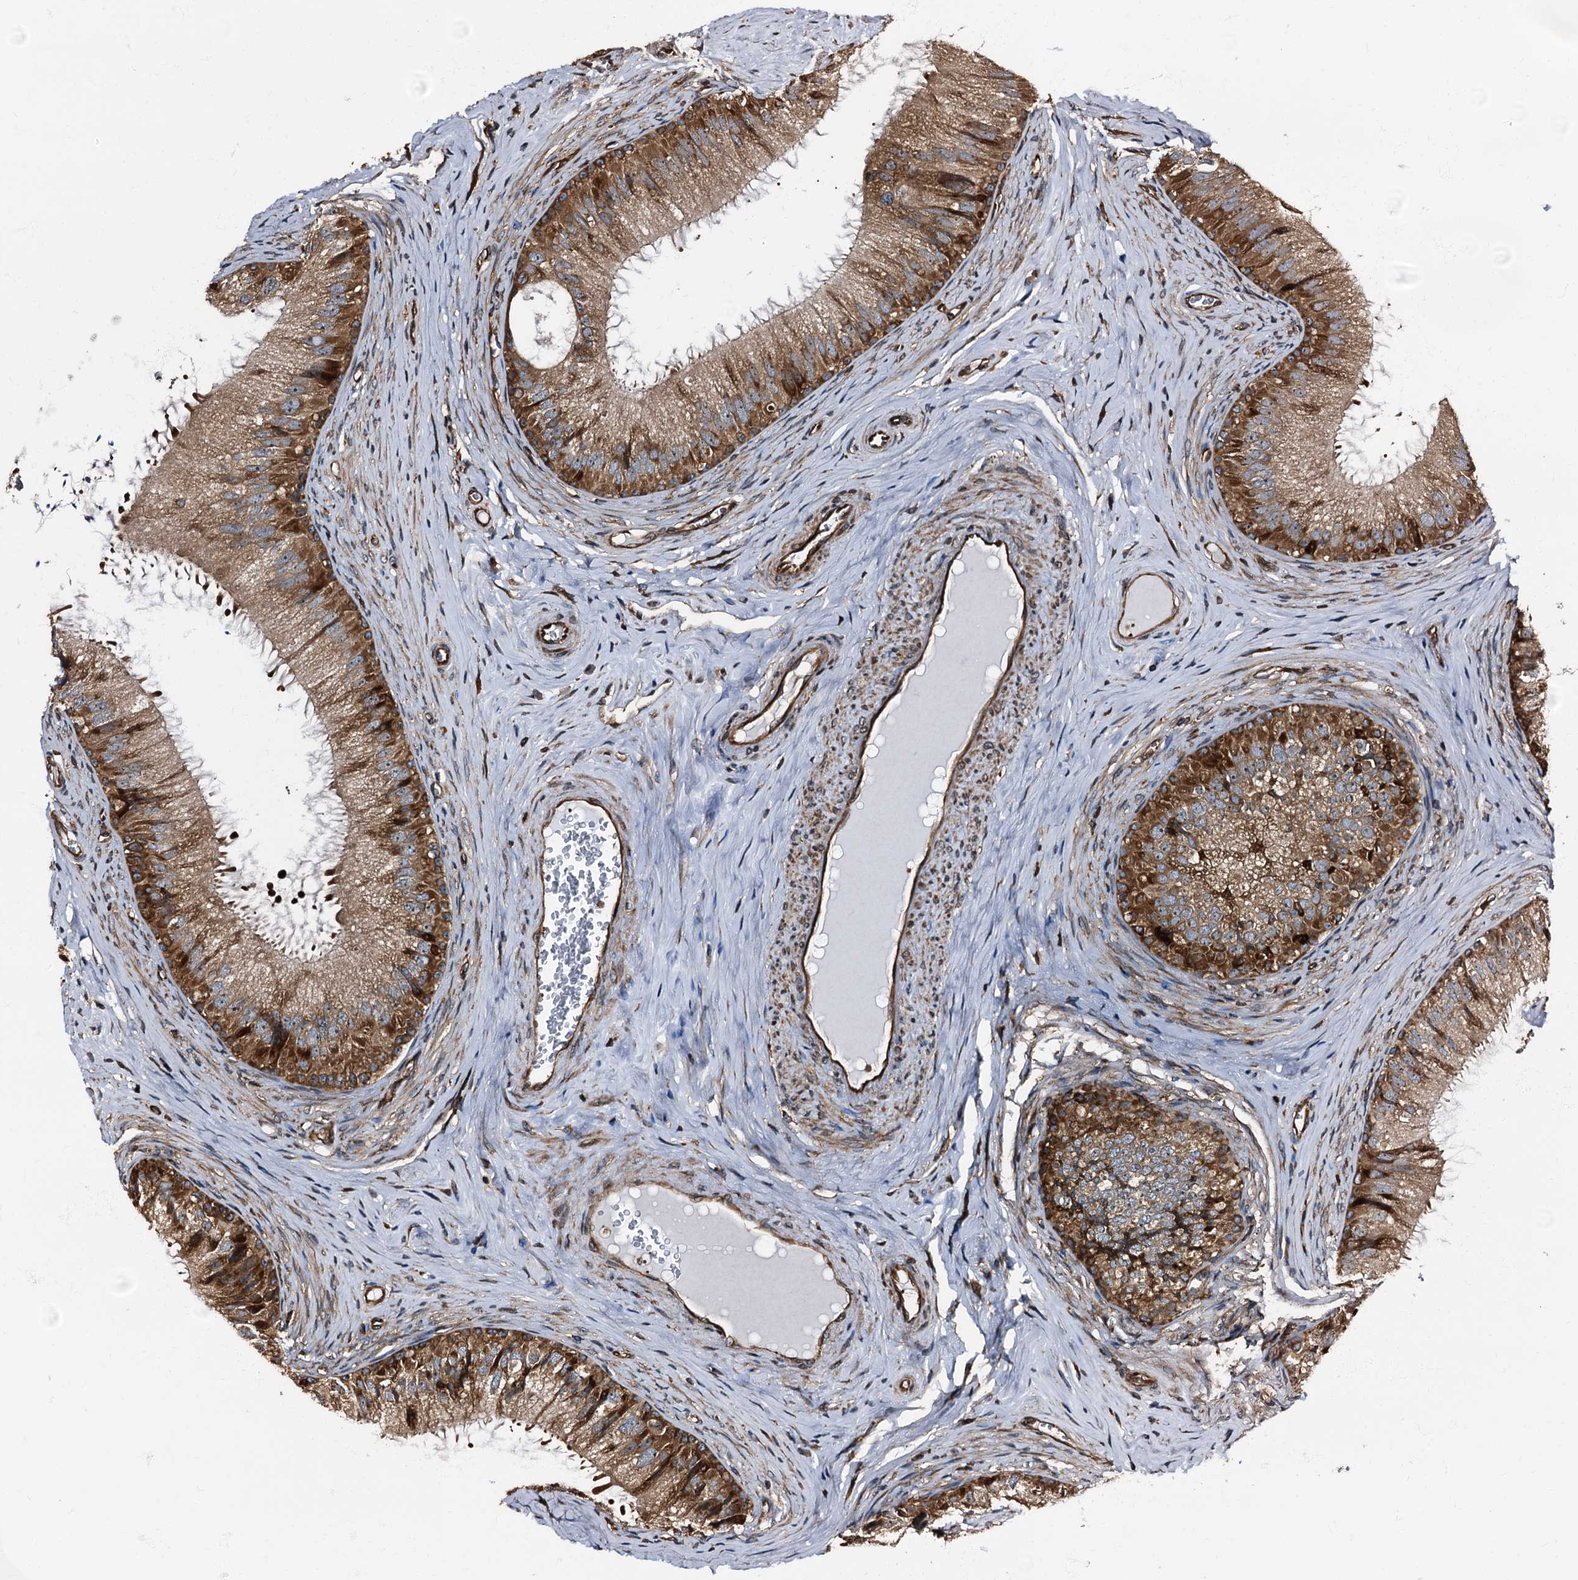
{"staining": {"intensity": "strong", "quantity": ">75%", "location": "cytoplasmic/membranous"}, "tissue": "epididymis", "cell_type": "Glandular cells", "image_type": "normal", "snomed": [{"axis": "morphology", "description": "Normal tissue, NOS"}, {"axis": "topography", "description": "Epididymis"}], "caption": "Immunohistochemistry (DAB (3,3'-diaminobenzidine)) staining of unremarkable human epididymis shows strong cytoplasmic/membranous protein staining in approximately >75% of glandular cells.", "gene": "ATP2C1", "patient": {"sex": "male", "age": 46}}